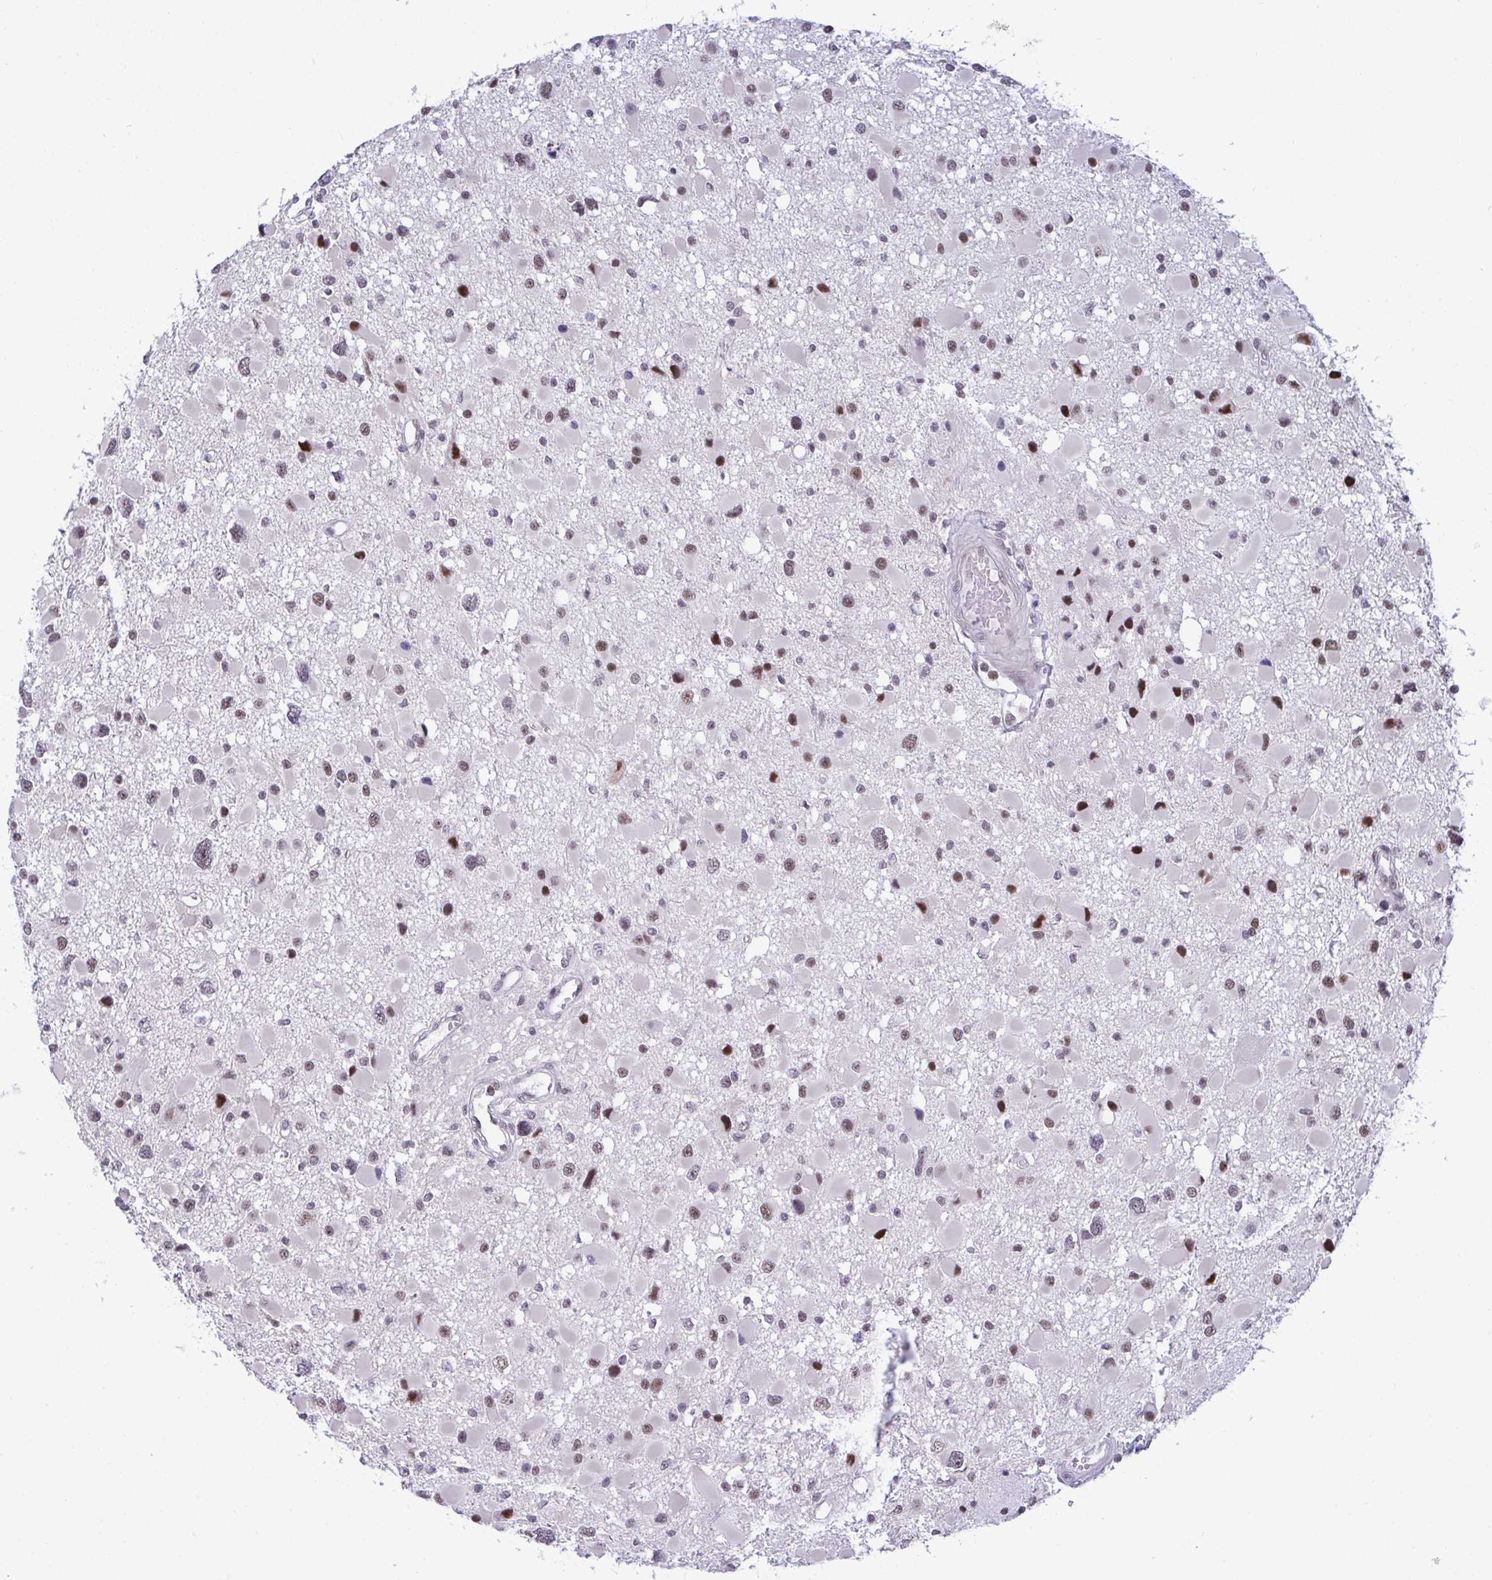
{"staining": {"intensity": "moderate", "quantity": "25%-75%", "location": "nuclear"}, "tissue": "glioma", "cell_type": "Tumor cells", "image_type": "cancer", "snomed": [{"axis": "morphology", "description": "Glioma, malignant, High grade"}, {"axis": "topography", "description": "Brain"}], "caption": "Protein analysis of malignant glioma (high-grade) tissue demonstrates moderate nuclear positivity in about 25%-75% of tumor cells.", "gene": "WBP11", "patient": {"sex": "male", "age": 54}}